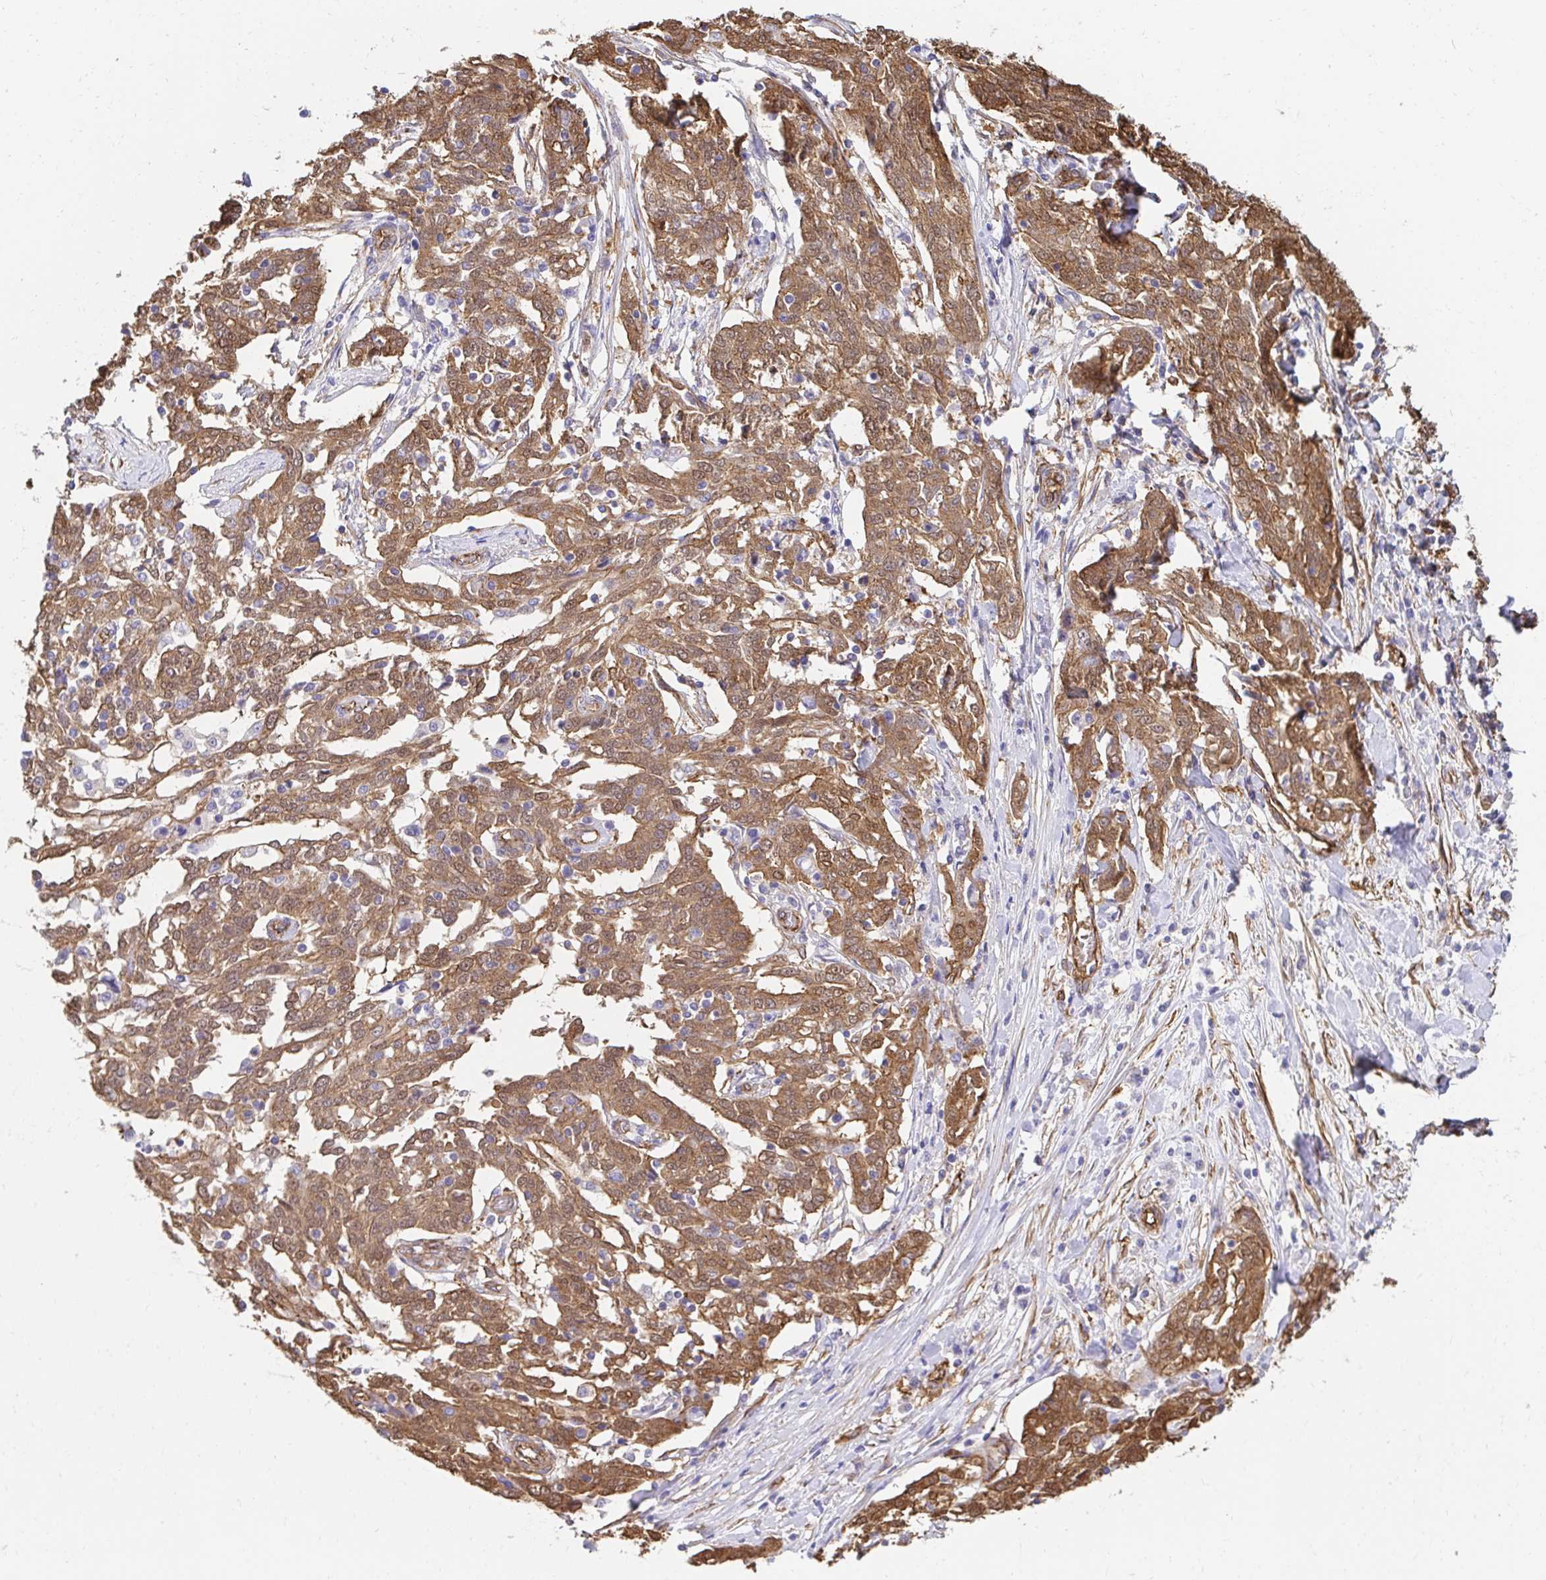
{"staining": {"intensity": "moderate", "quantity": ">75%", "location": "cytoplasmic/membranous"}, "tissue": "ovarian cancer", "cell_type": "Tumor cells", "image_type": "cancer", "snomed": [{"axis": "morphology", "description": "Cystadenocarcinoma, serous, NOS"}, {"axis": "topography", "description": "Ovary"}], "caption": "There is medium levels of moderate cytoplasmic/membranous positivity in tumor cells of serous cystadenocarcinoma (ovarian), as demonstrated by immunohistochemical staining (brown color).", "gene": "CTTN", "patient": {"sex": "female", "age": 67}}